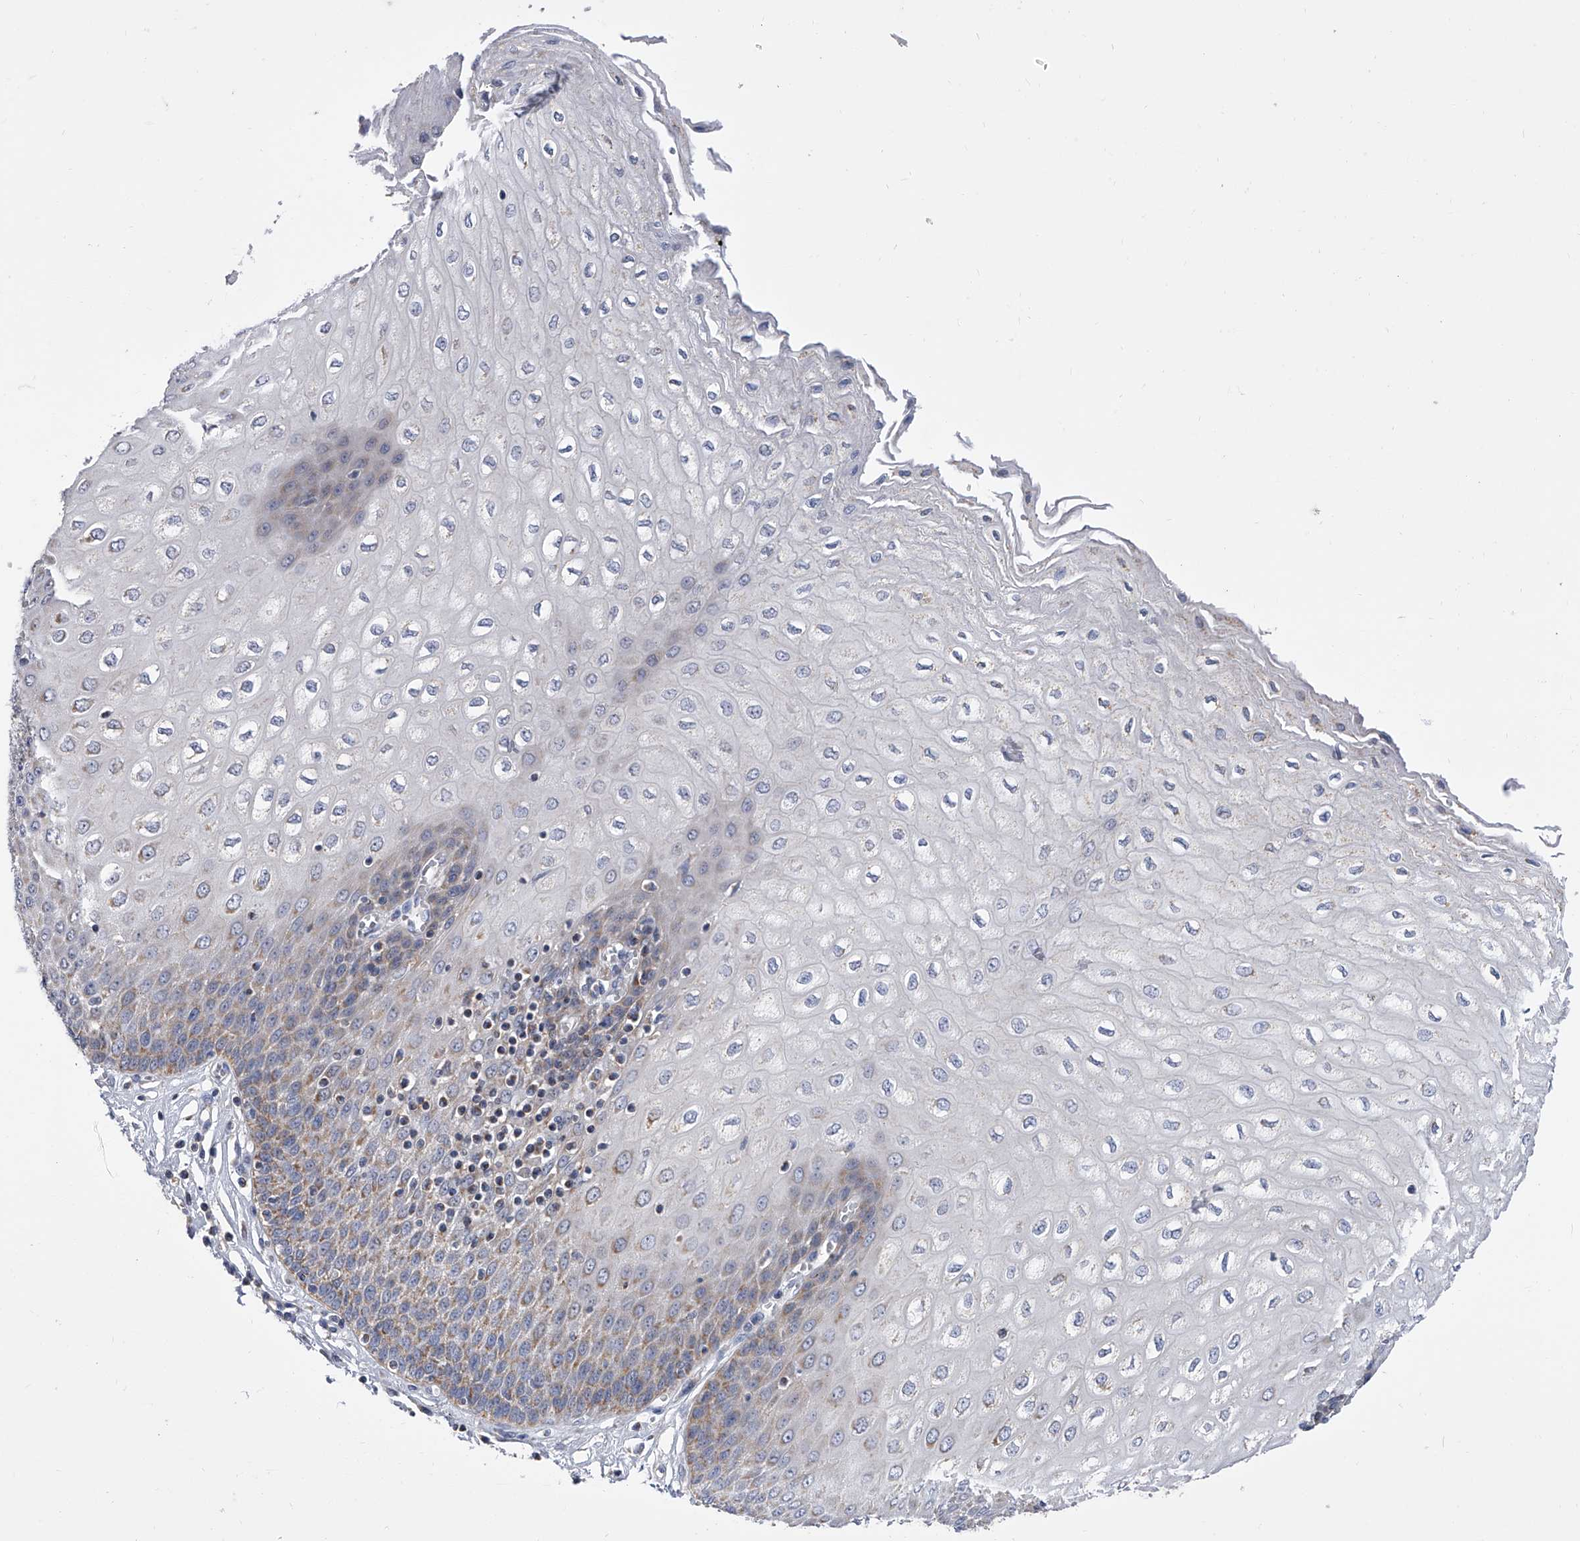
{"staining": {"intensity": "moderate", "quantity": "25%-75%", "location": "cytoplasmic/membranous"}, "tissue": "esophagus", "cell_type": "Squamous epithelial cells", "image_type": "normal", "snomed": [{"axis": "morphology", "description": "Normal tissue, NOS"}, {"axis": "topography", "description": "Esophagus"}], "caption": "Squamous epithelial cells exhibit moderate cytoplasmic/membranous staining in approximately 25%-75% of cells in normal esophagus.", "gene": "PDSS2", "patient": {"sex": "male", "age": 60}}